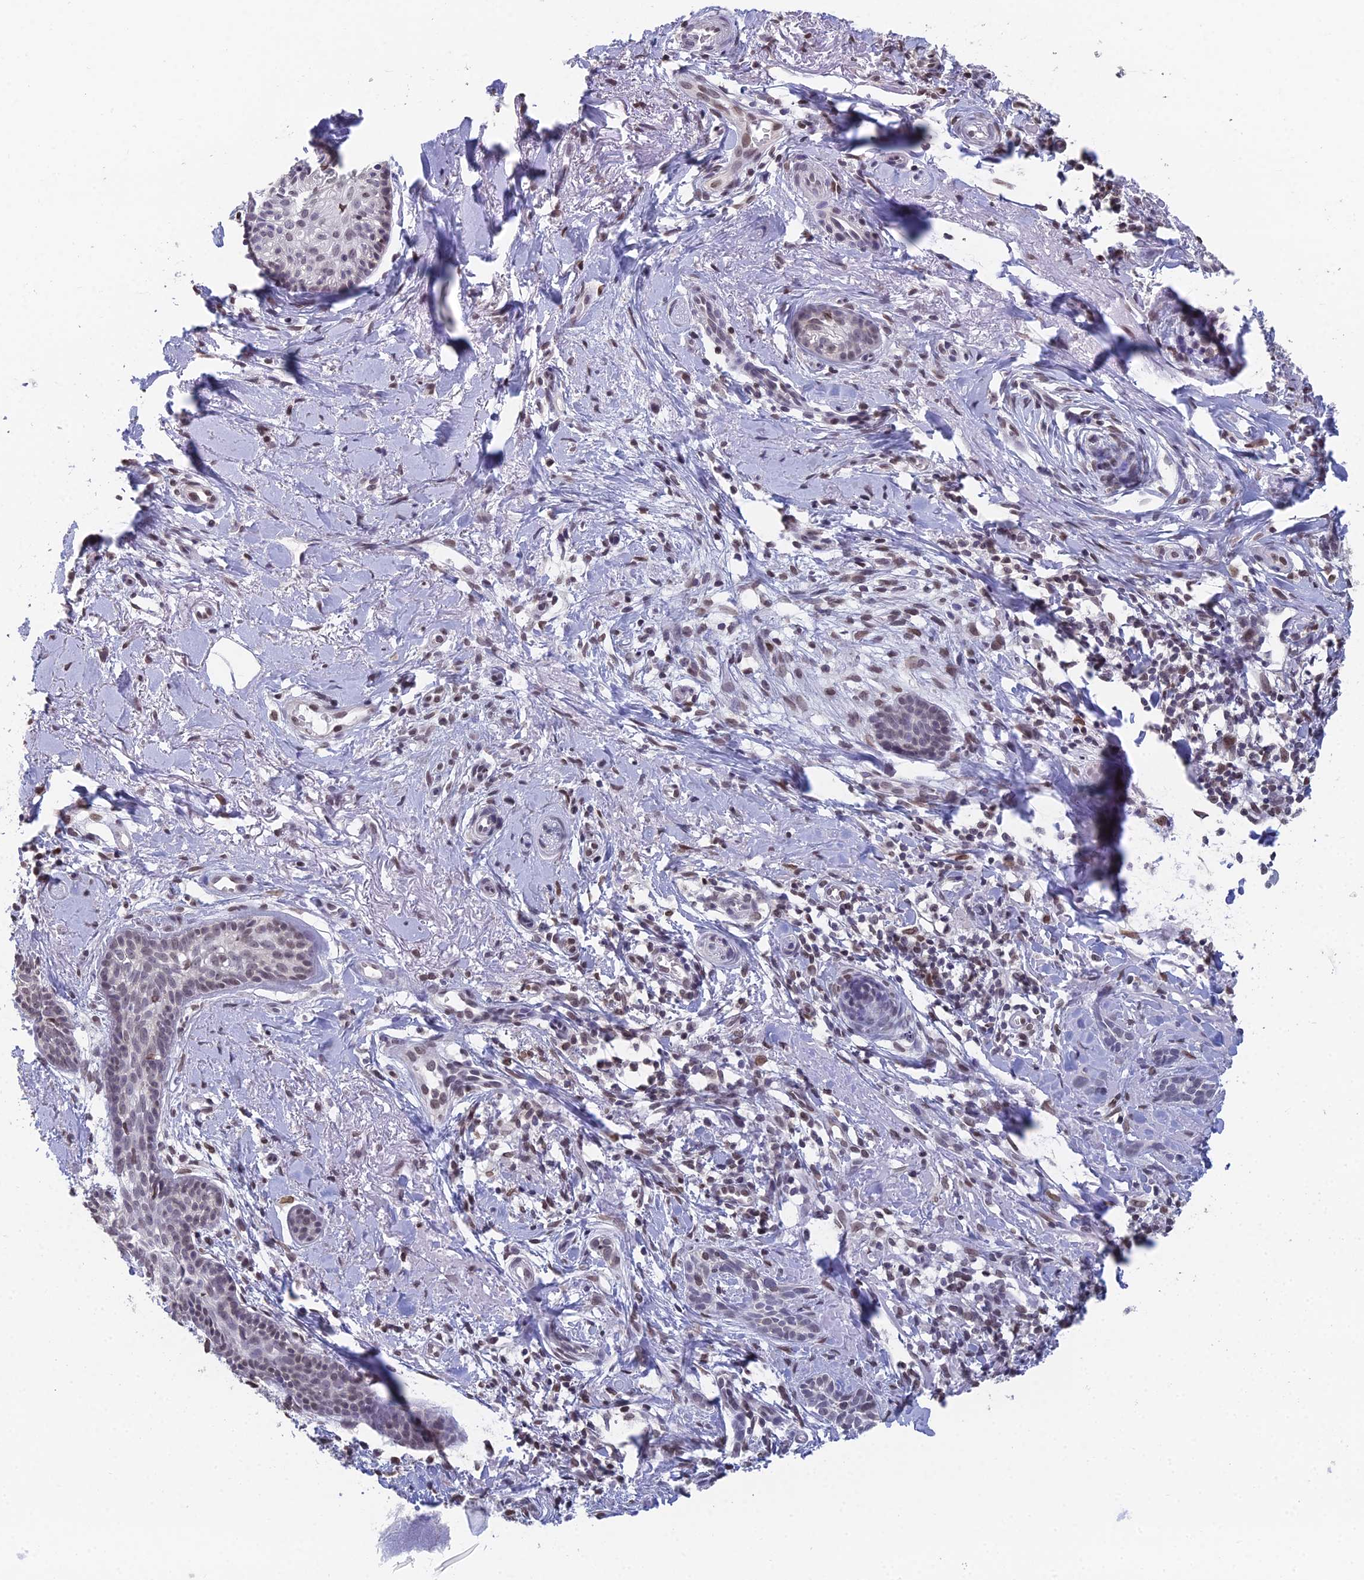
{"staining": {"intensity": "weak", "quantity": "25%-75%", "location": "nuclear"}, "tissue": "skin cancer", "cell_type": "Tumor cells", "image_type": "cancer", "snomed": [{"axis": "morphology", "description": "Basal cell carcinoma"}, {"axis": "topography", "description": "Skin"}], "caption": "Immunohistochemistry histopathology image of neoplastic tissue: skin cancer (basal cell carcinoma) stained using IHC displays low levels of weak protein expression localized specifically in the nuclear of tumor cells, appearing as a nuclear brown color.", "gene": "CCDC97", "patient": {"sex": "female", "age": 76}}